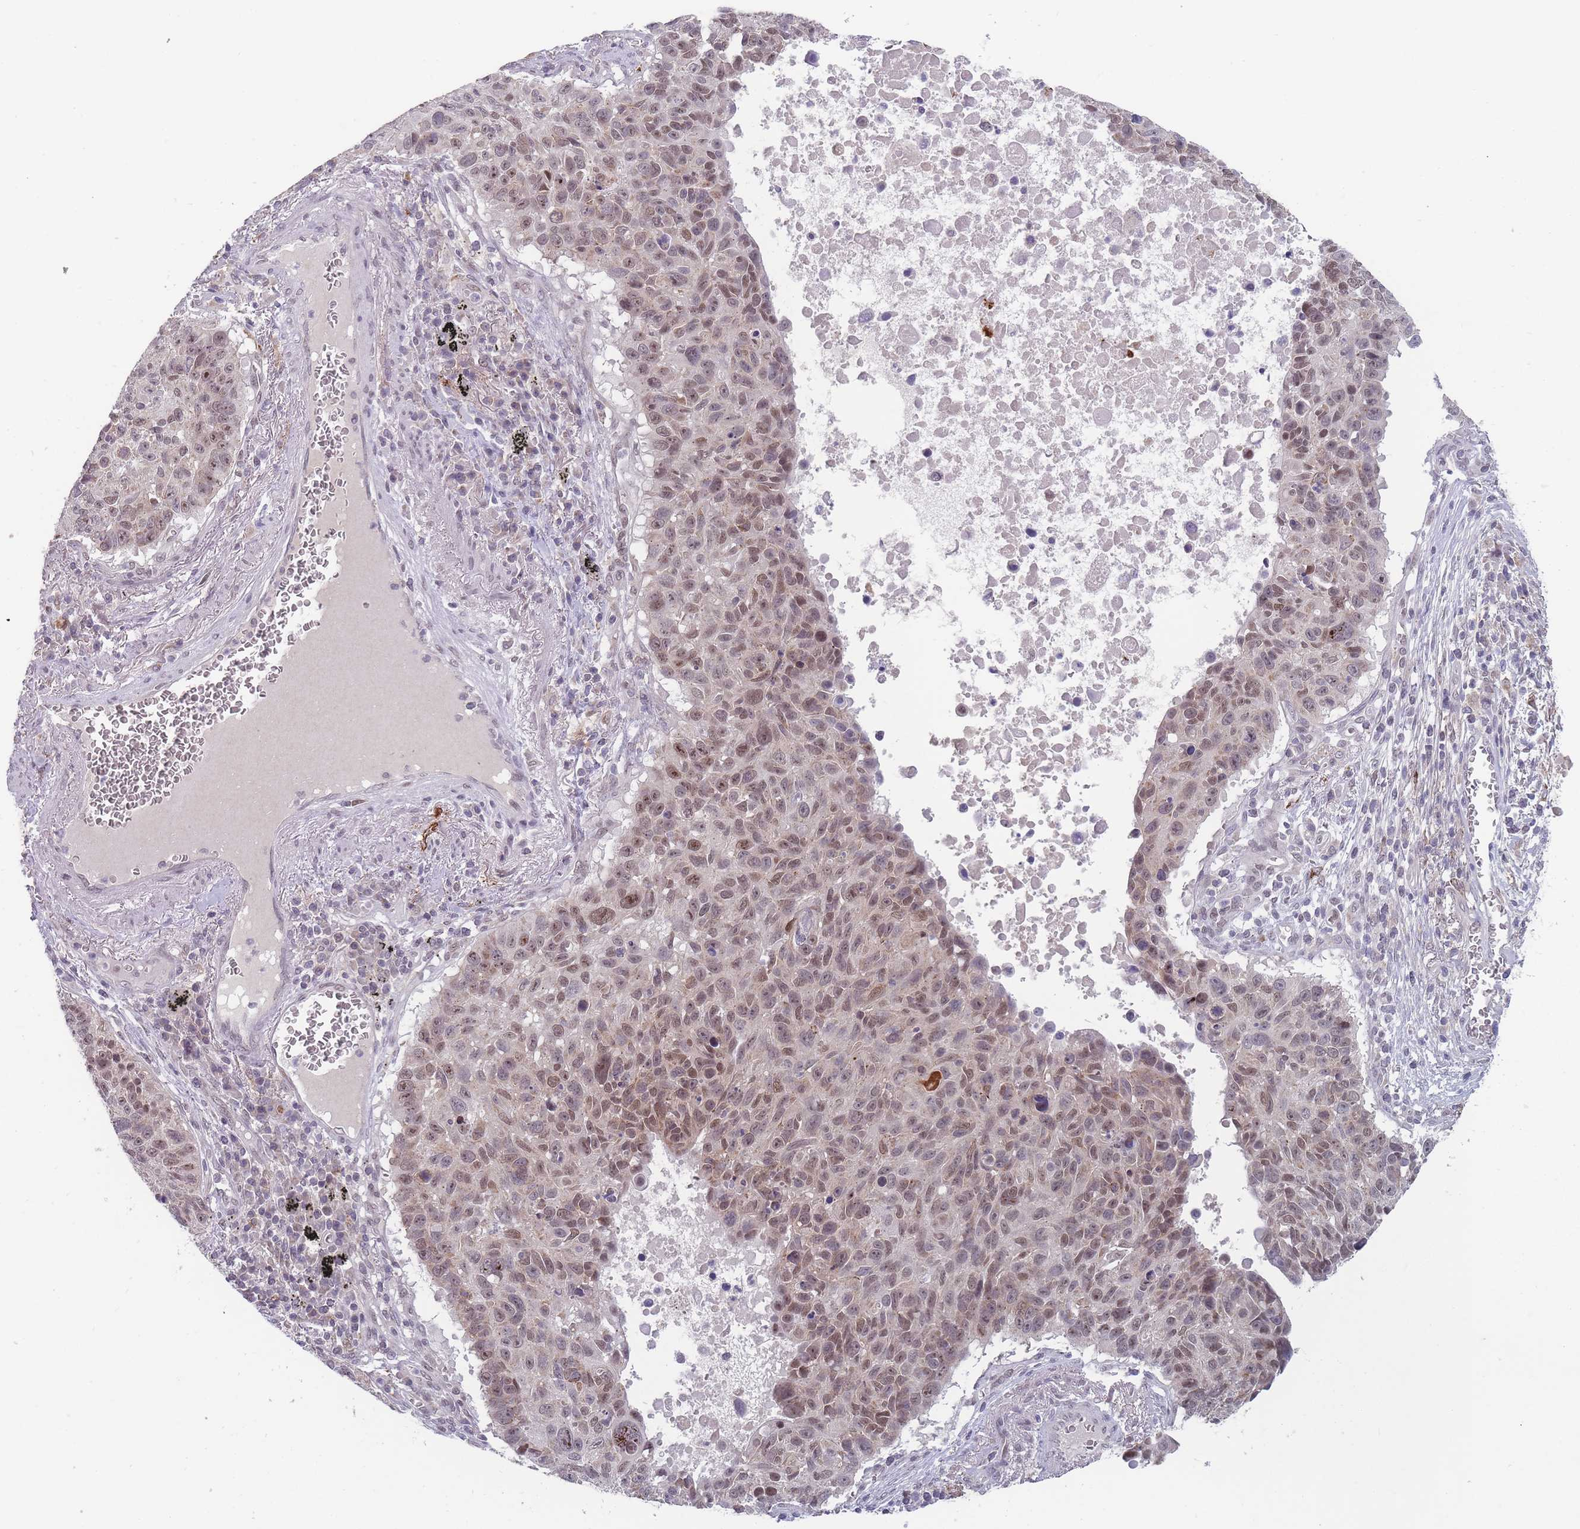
{"staining": {"intensity": "moderate", "quantity": ">75%", "location": "nuclear"}, "tissue": "lung cancer", "cell_type": "Tumor cells", "image_type": "cancer", "snomed": [{"axis": "morphology", "description": "Squamous cell carcinoma, NOS"}, {"axis": "topography", "description": "Lung"}], "caption": "Immunohistochemistry (IHC) micrograph of human lung cancer (squamous cell carcinoma) stained for a protein (brown), which reveals medium levels of moderate nuclear expression in about >75% of tumor cells.", "gene": "PEX7", "patient": {"sex": "male", "age": 66}}